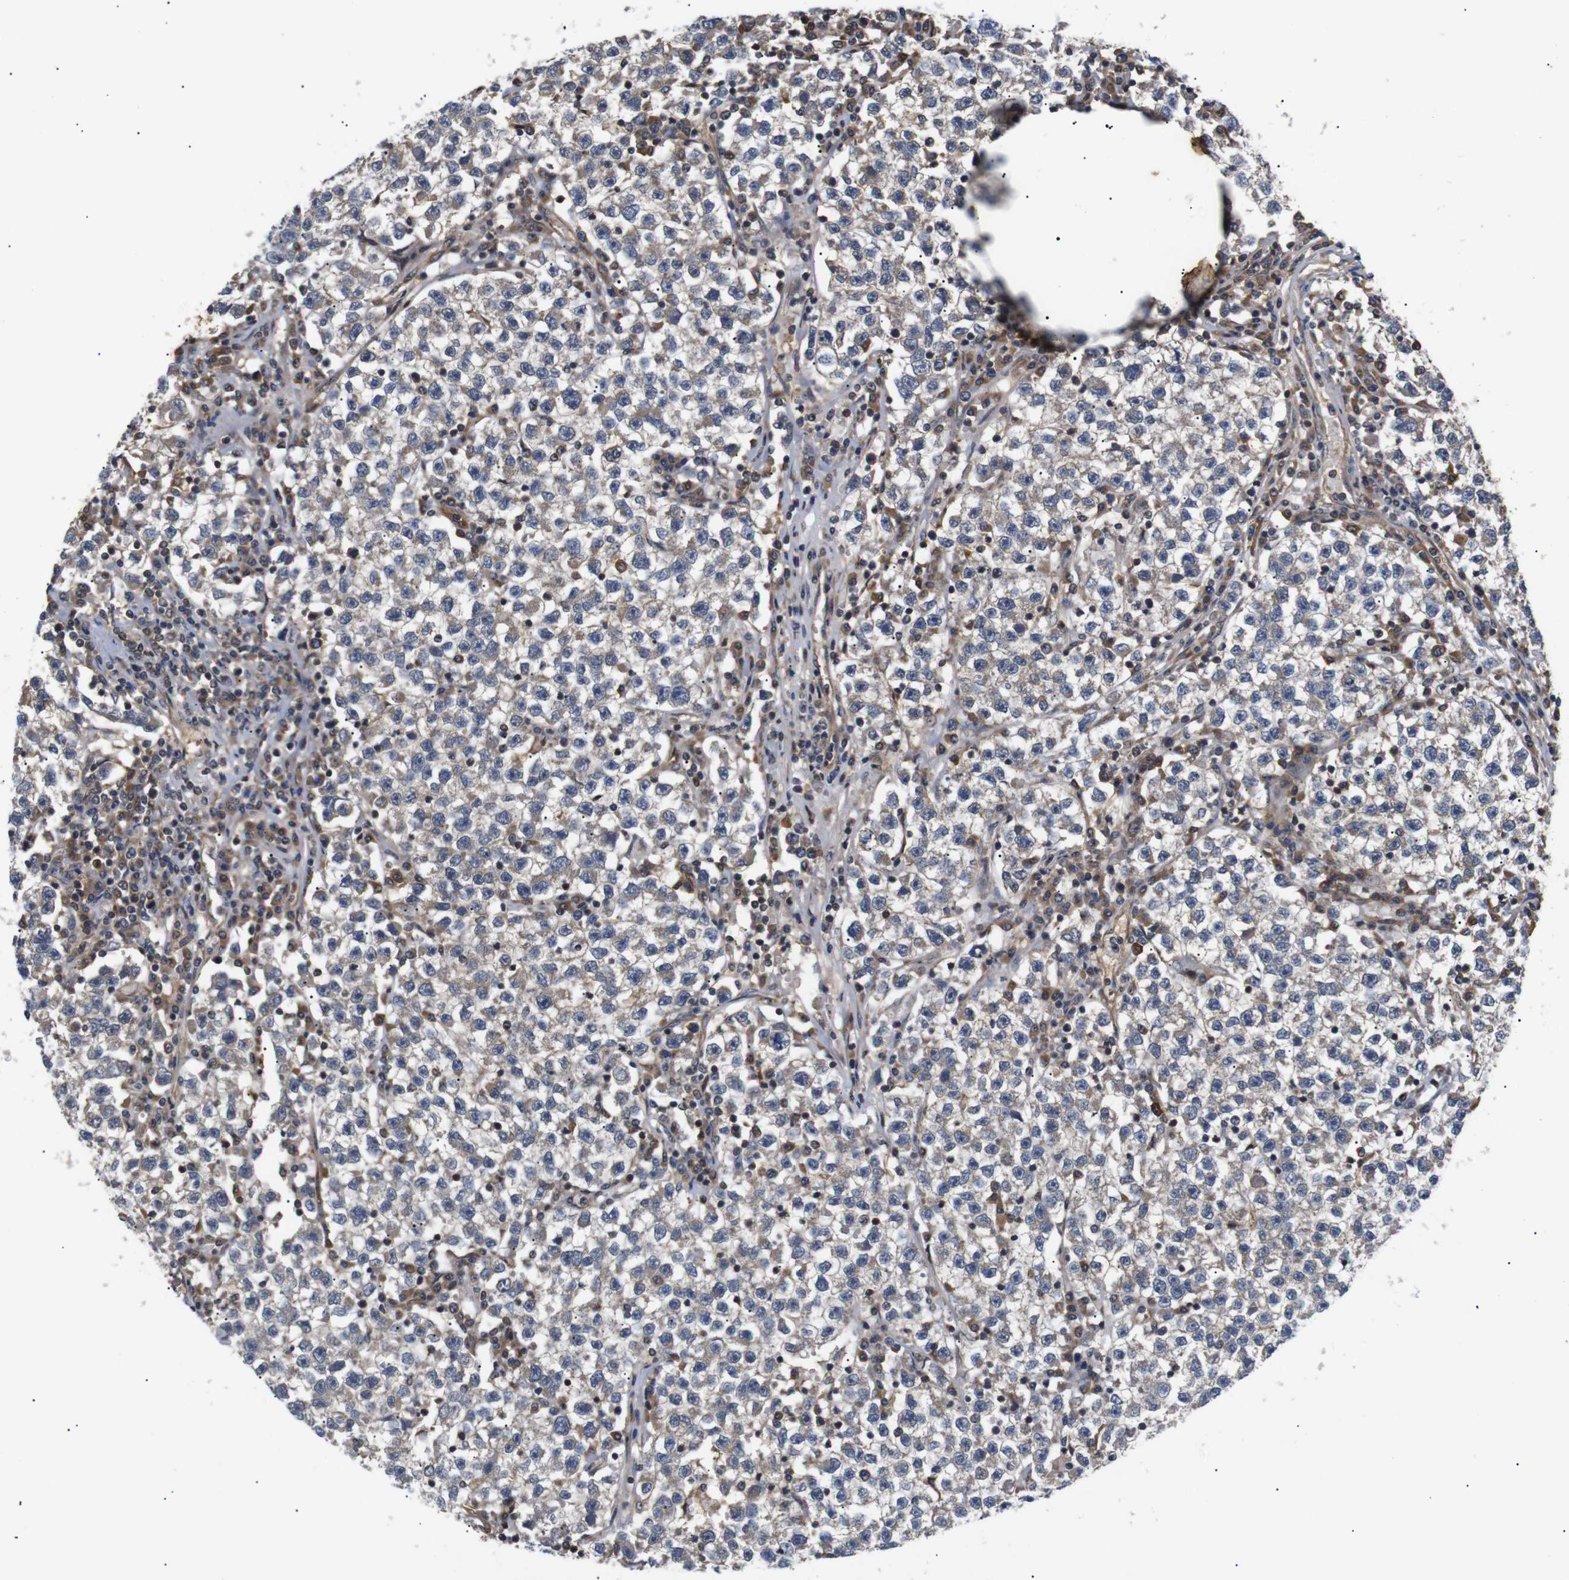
{"staining": {"intensity": "weak", "quantity": ">75%", "location": "cytoplasmic/membranous"}, "tissue": "testis cancer", "cell_type": "Tumor cells", "image_type": "cancer", "snomed": [{"axis": "morphology", "description": "Seminoma, NOS"}, {"axis": "topography", "description": "Testis"}], "caption": "Immunohistochemistry of human testis cancer (seminoma) exhibits low levels of weak cytoplasmic/membranous positivity in about >75% of tumor cells.", "gene": "RIPK1", "patient": {"sex": "male", "age": 22}}